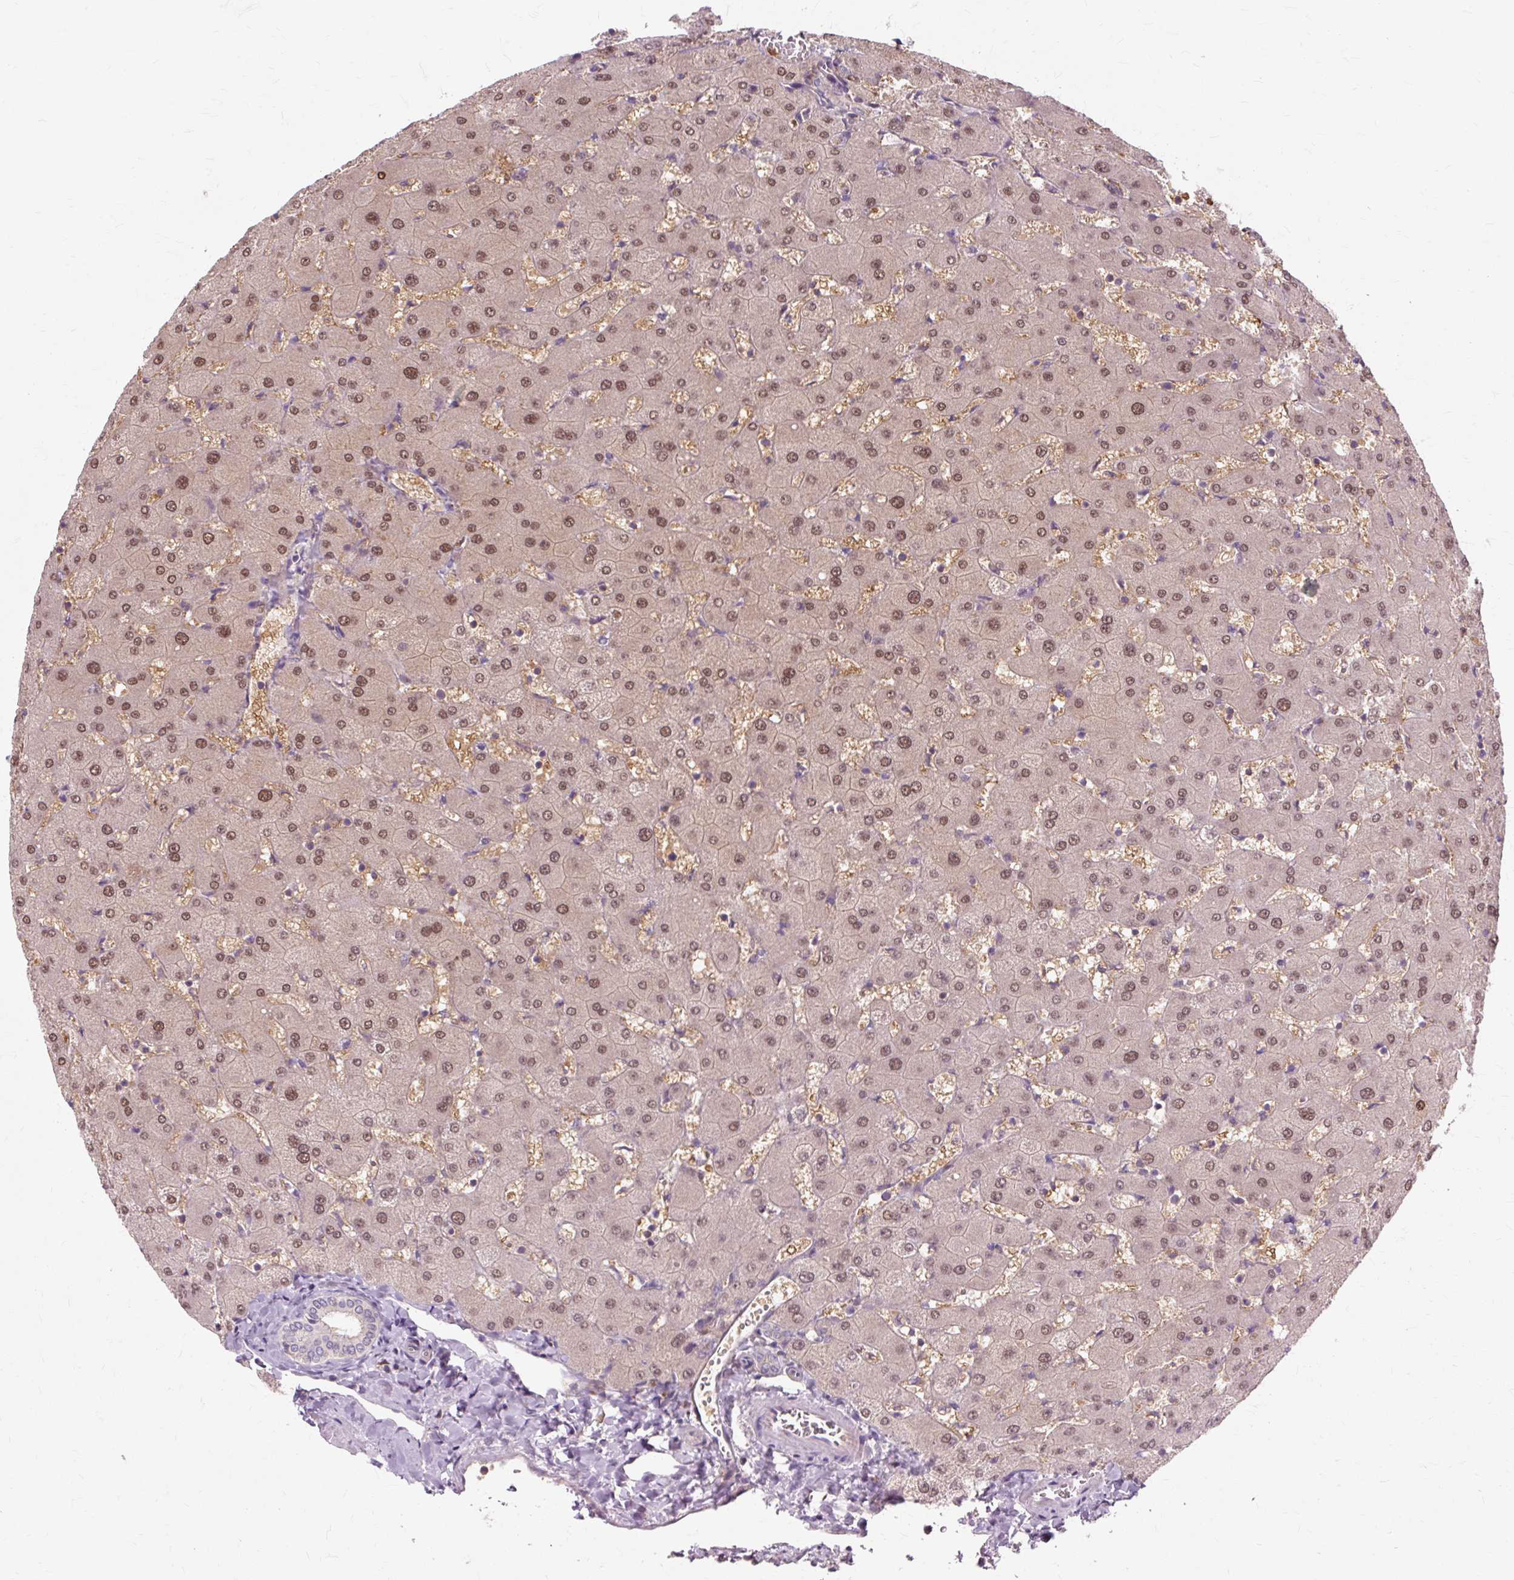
{"staining": {"intensity": "weak", "quantity": "25%-75%", "location": "cytoplasmic/membranous,nuclear"}, "tissue": "liver", "cell_type": "Cholangiocytes", "image_type": "normal", "snomed": [{"axis": "morphology", "description": "Normal tissue, NOS"}, {"axis": "topography", "description": "Liver"}], "caption": "Liver was stained to show a protein in brown. There is low levels of weak cytoplasmic/membranous,nuclear expression in about 25%-75% of cholangiocytes. The staining was performed using DAB (3,3'-diaminobenzidine) to visualize the protein expression in brown, while the nuclei were stained in blue with hematoxylin (Magnification: 20x).", "gene": "ZNF35", "patient": {"sex": "female", "age": 63}}